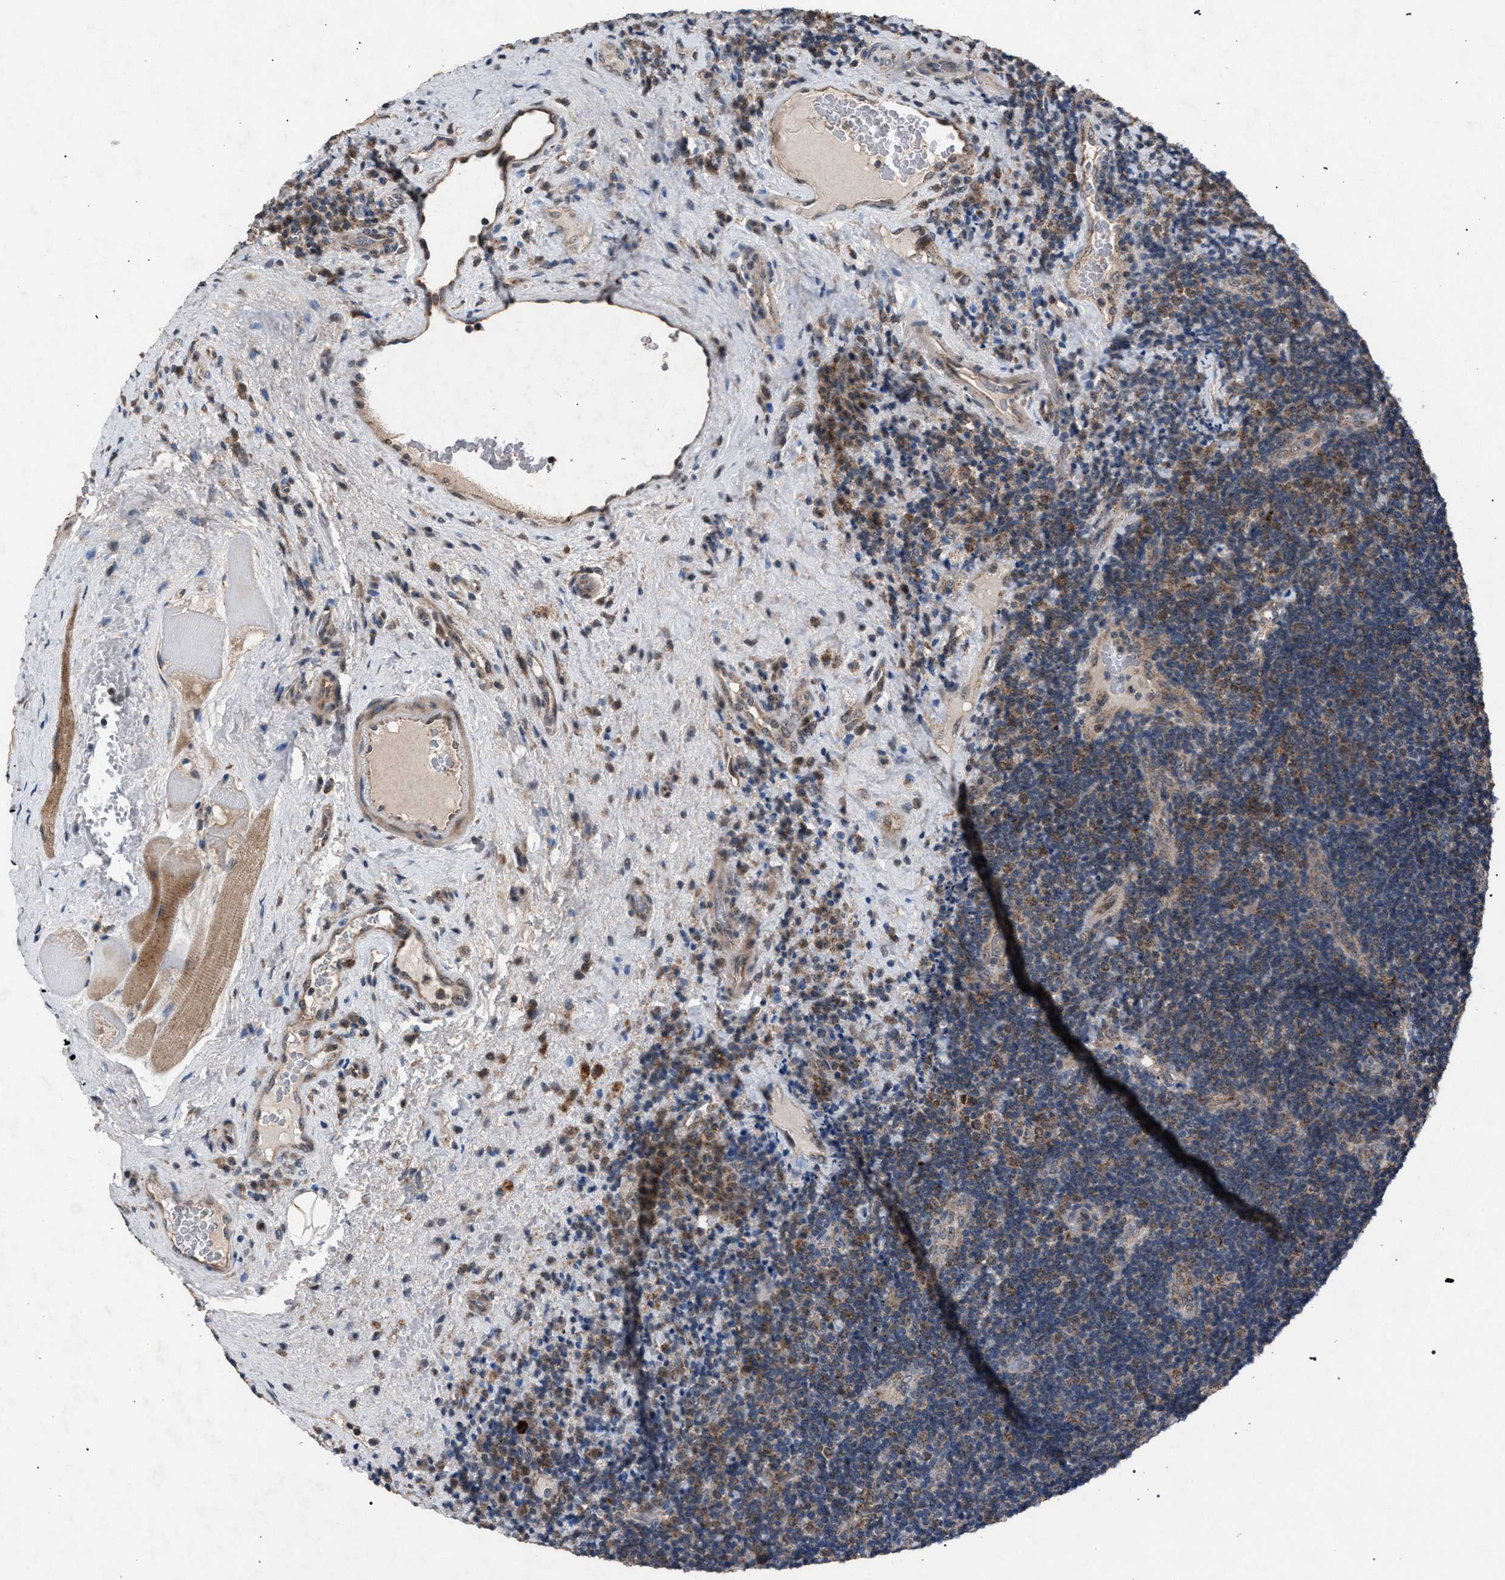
{"staining": {"intensity": "moderate", "quantity": "25%-75%", "location": "cytoplasmic/membranous"}, "tissue": "lymphoma", "cell_type": "Tumor cells", "image_type": "cancer", "snomed": [{"axis": "morphology", "description": "Malignant lymphoma, non-Hodgkin's type, High grade"}, {"axis": "topography", "description": "Tonsil"}], "caption": "This is an image of IHC staining of malignant lymphoma, non-Hodgkin's type (high-grade), which shows moderate positivity in the cytoplasmic/membranous of tumor cells.", "gene": "HSD17B4", "patient": {"sex": "female", "age": 36}}